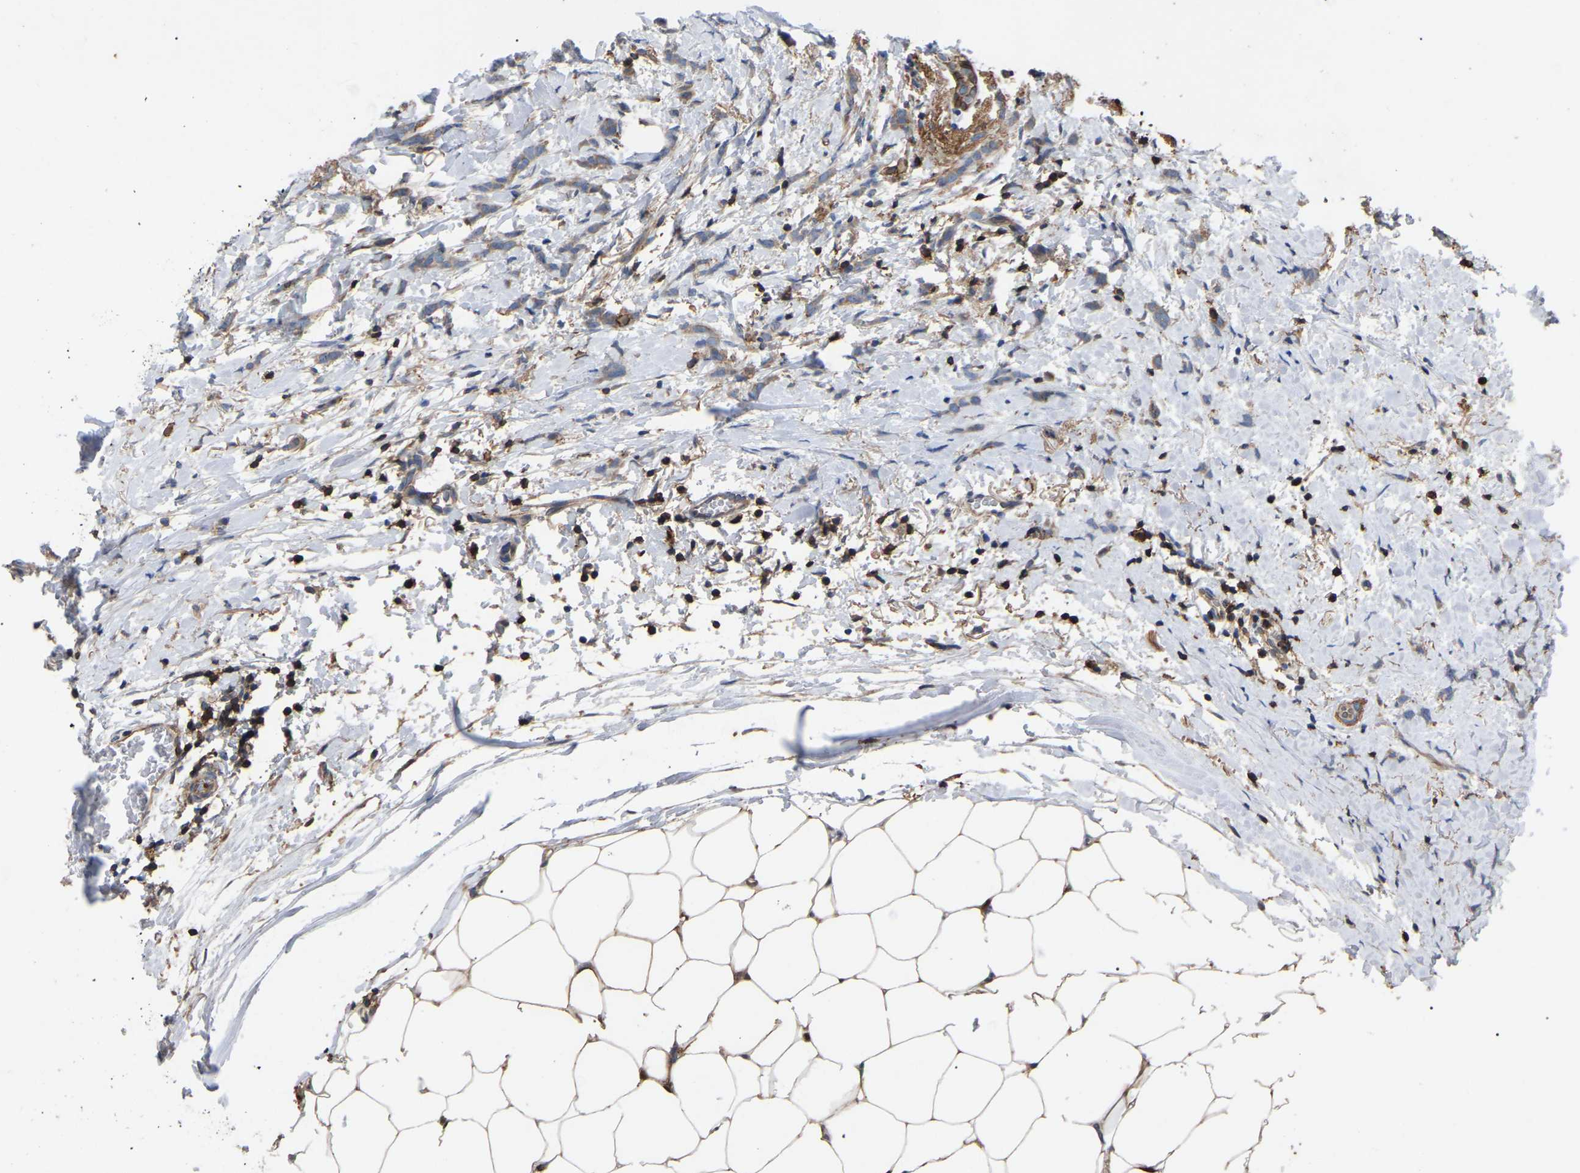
{"staining": {"intensity": "weak", "quantity": ">75%", "location": "cytoplasmic/membranous"}, "tissue": "breast cancer", "cell_type": "Tumor cells", "image_type": "cancer", "snomed": [{"axis": "morphology", "description": "Lobular carcinoma, in situ"}, {"axis": "morphology", "description": "Lobular carcinoma"}, {"axis": "topography", "description": "Breast"}], "caption": "This is a histology image of immunohistochemistry staining of breast cancer, which shows weak expression in the cytoplasmic/membranous of tumor cells.", "gene": "CIT", "patient": {"sex": "female", "age": 41}}